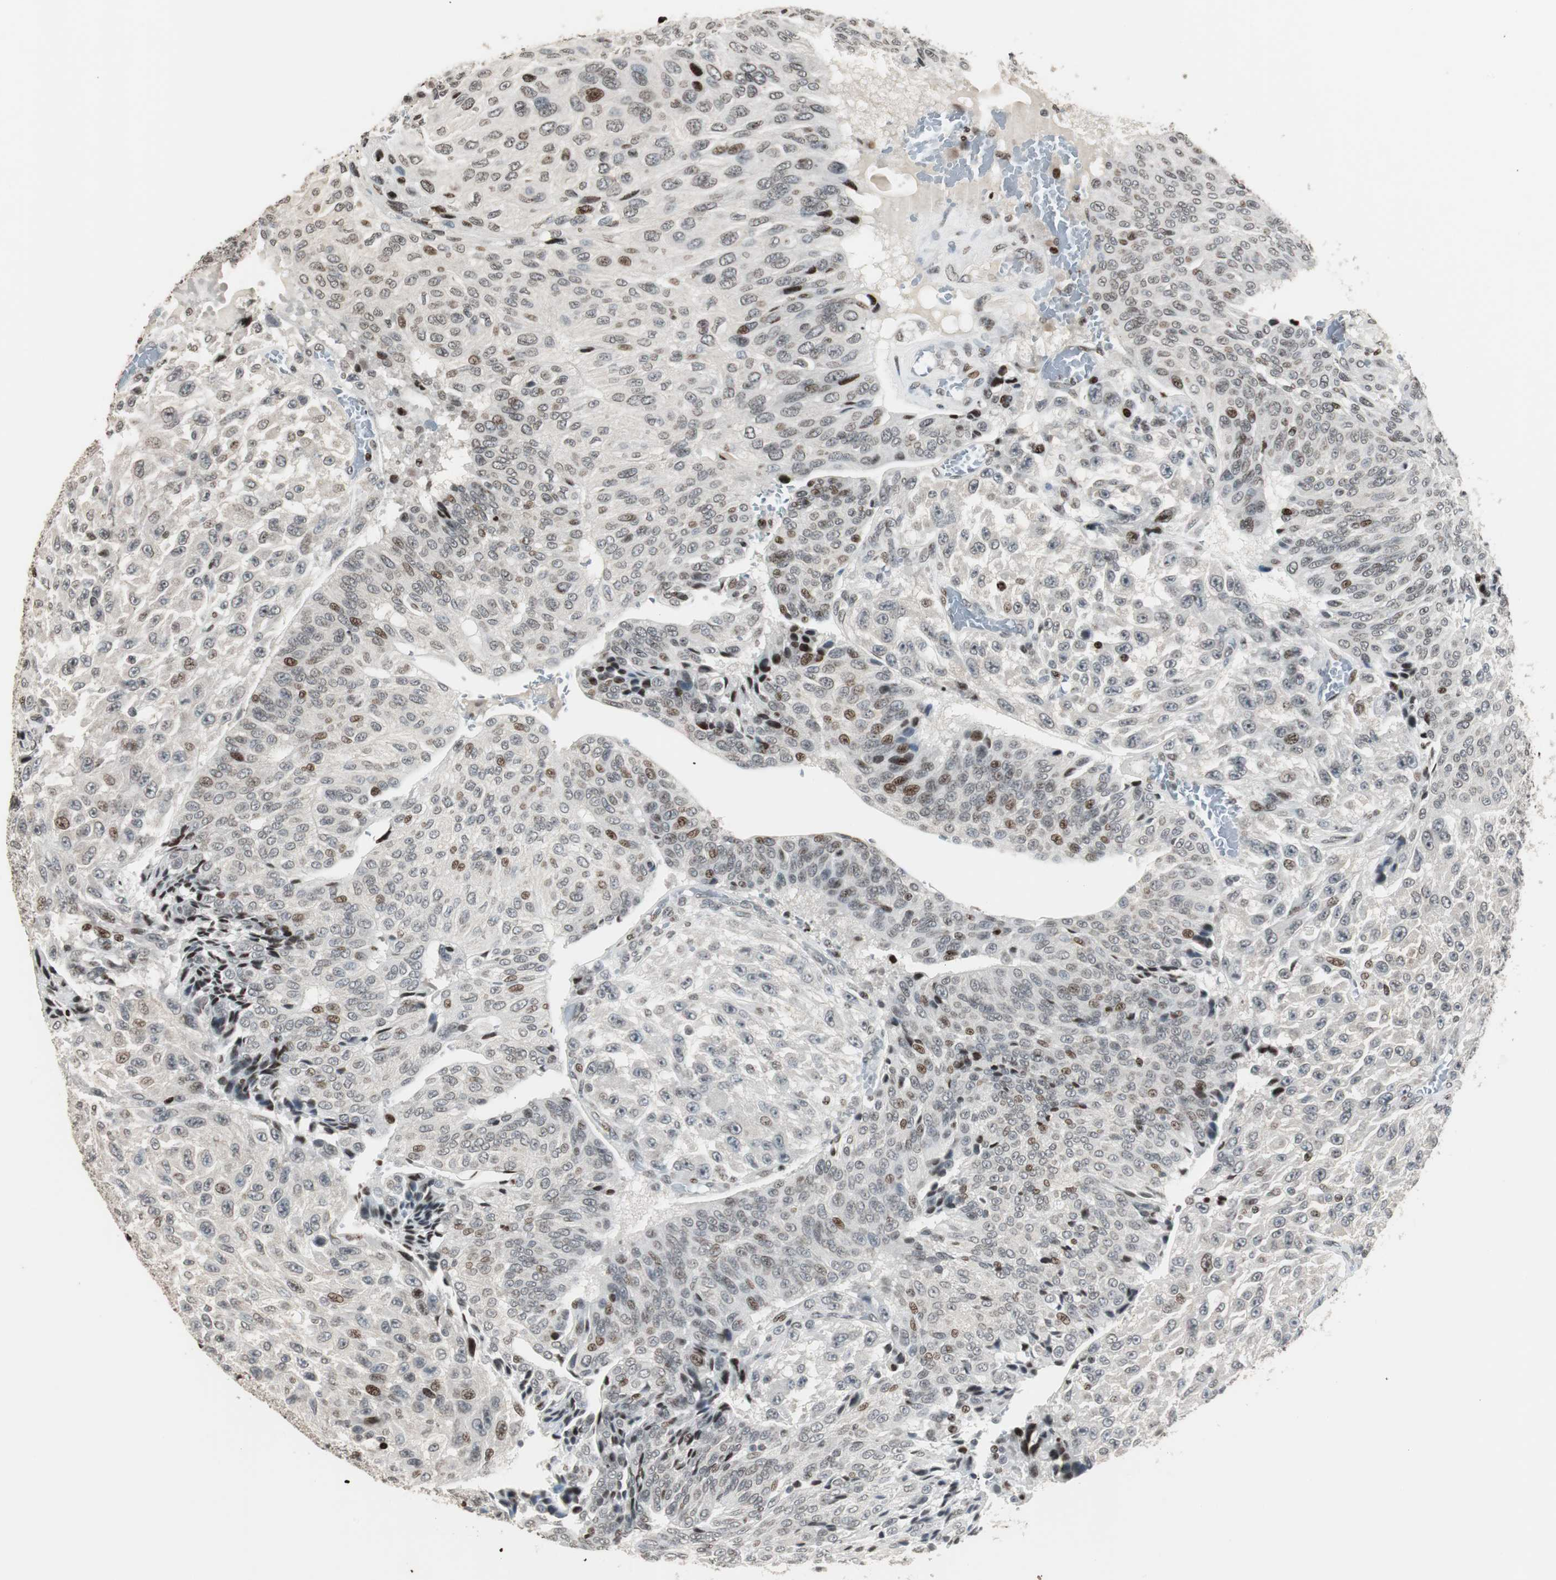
{"staining": {"intensity": "moderate", "quantity": "<25%", "location": "nuclear"}, "tissue": "urothelial cancer", "cell_type": "Tumor cells", "image_type": "cancer", "snomed": [{"axis": "morphology", "description": "Urothelial carcinoma, High grade"}, {"axis": "topography", "description": "Urinary bladder"}], "caption": "Immunohistochemistry histopathology image of human high-grade urothelial carcinoma stained for a protein (brown), which displays low levels of moderate nuclear expression in approximately <25% of tumor cells.", "gene": "PAXIP1", "patient": {"sex": "male", "age": 66}}